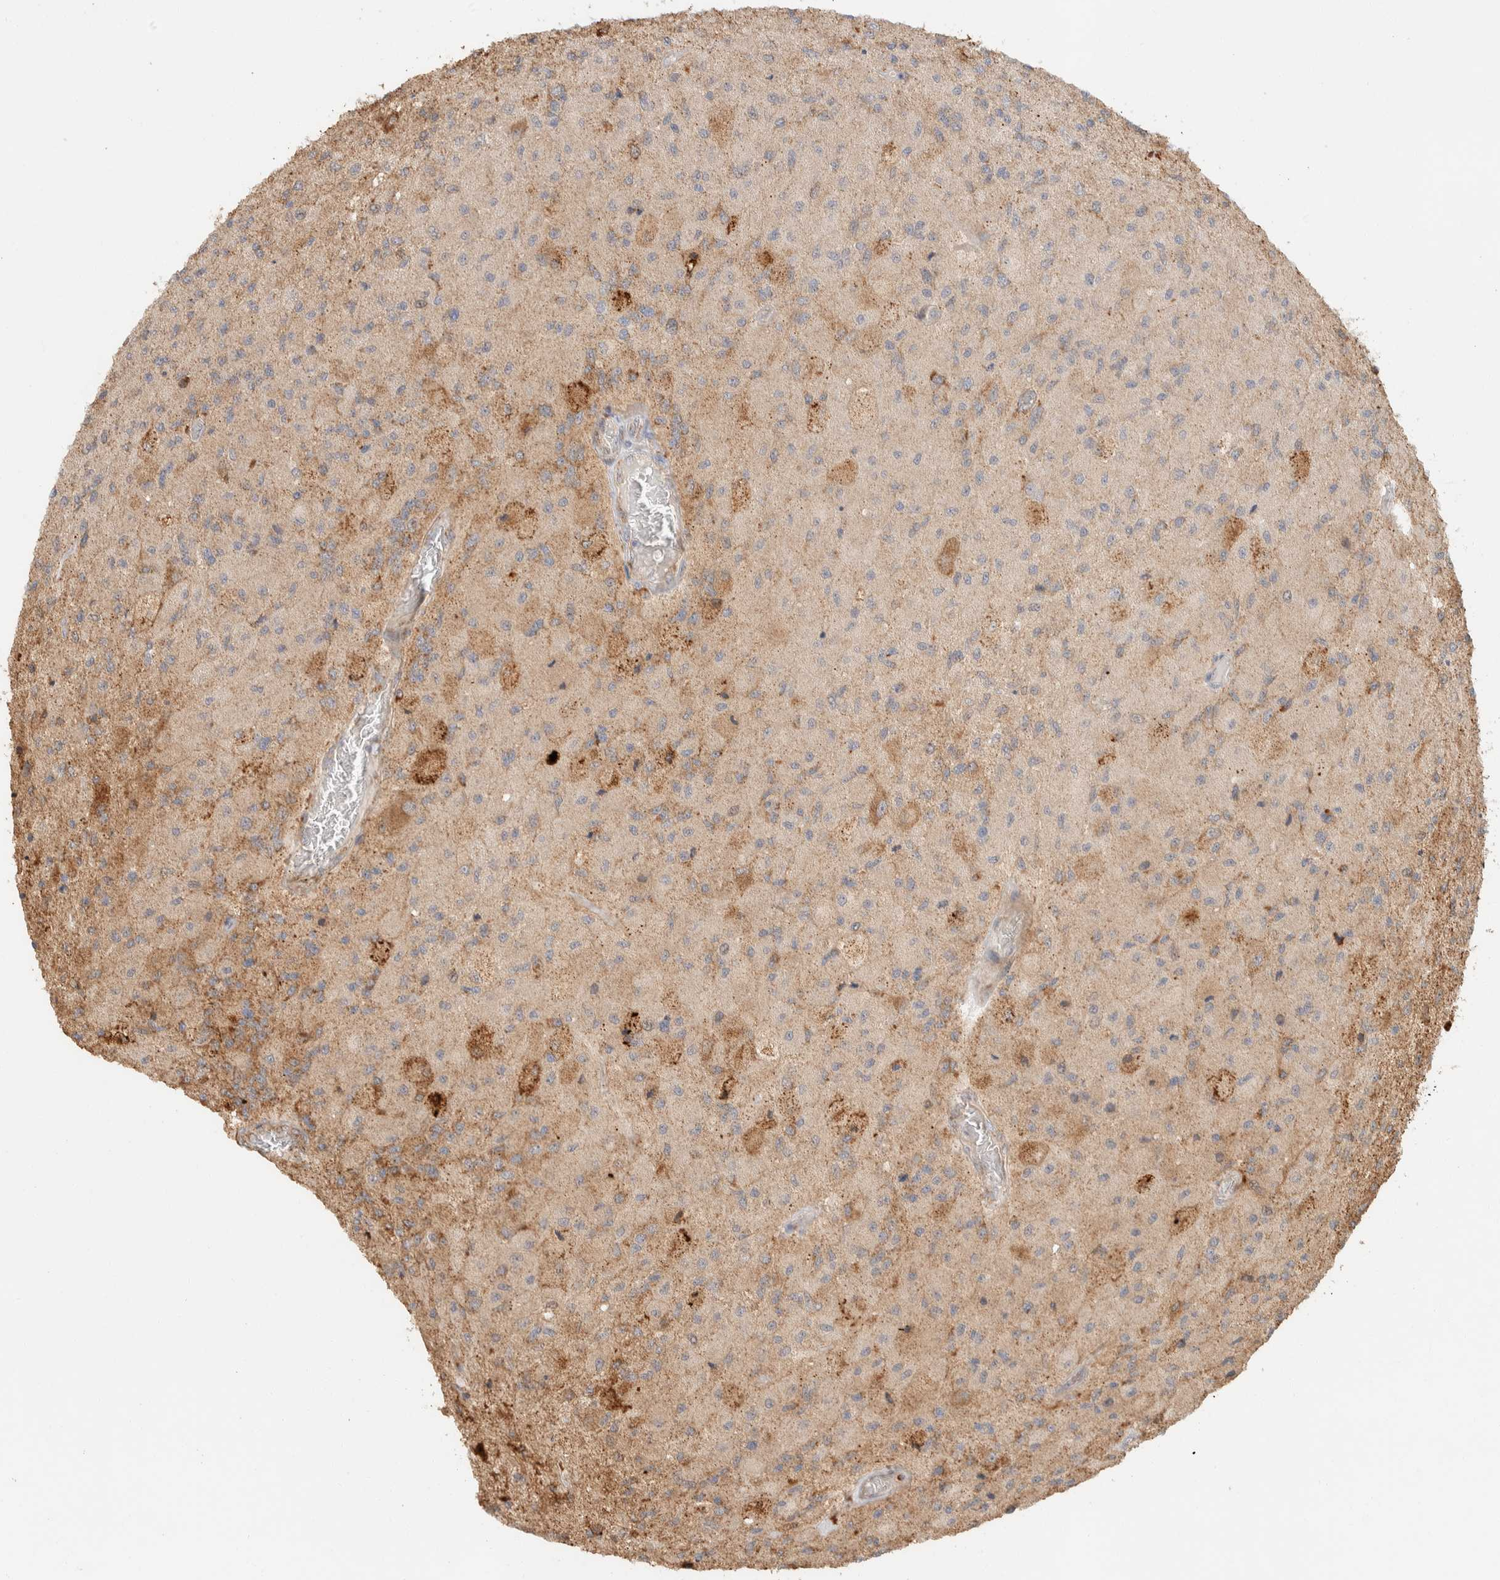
{"staining": {"intensity": "weak", "quantity": ">75%", "location": "cytoplasmic/membranous"}, "tissue": "glioma", "cell_type": "Tumor cells", "image_type": "cancer", "snomed": [{"axis": "morphology", "description": "Normal tissue, NOS"}, {"axis": "morphology", "description": "Glioma, malignant, High grade"}, {"axis": "topography", "description": "Cerebral cortex"}], "caption": "An immunohistochemistry histopathology image of neoplastic tissue is shown. Protein staining in brown shows weak cytoplasmic/membranous positivity in malignant high-grade glioma within tumor cells.", "gene": "KIF9", "patient": {"sex": "male", "age": 77}}